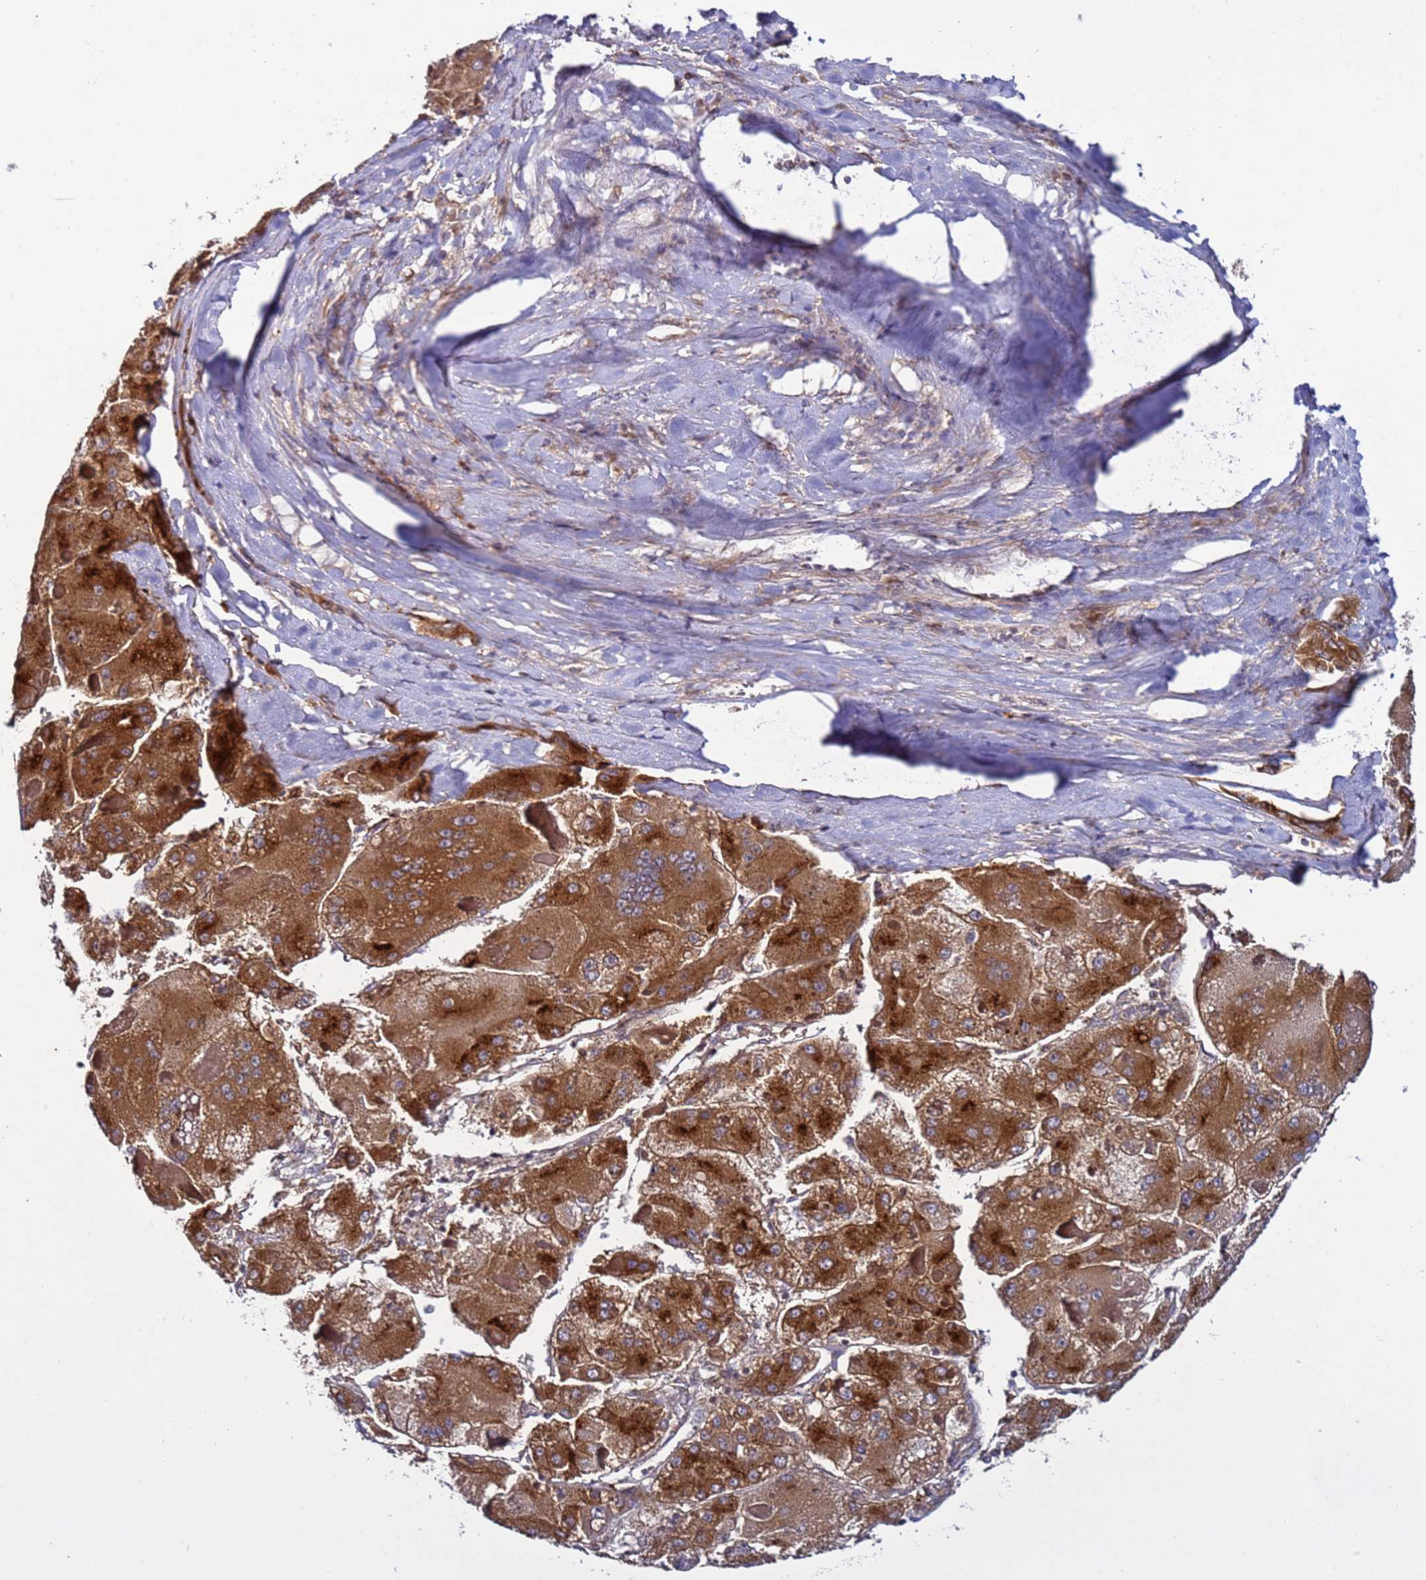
{"staining": {"intensity": "strong", "quantity": "25%-75%", "location": "cytoplasmic/membranous"}, "tissue": "liver cancer", "cell_type": "Tumor cells", "image_type": "cancer", "snomed": [{"axis": "morphology", "description": "Carcinoma, Hepatocellular, NOS"}, {"axis": "topography", "description": "Liver"}], "caption": "Immunohistochemical staining of liver cancer (hepatocellular carcinoma) shows high levels of strong cytoplasmic/membranous protein staining in approximately 25%-75% of tumor cells.", "gene": "TMEM176B", "patient": {"sex": "female", "age": 73}}